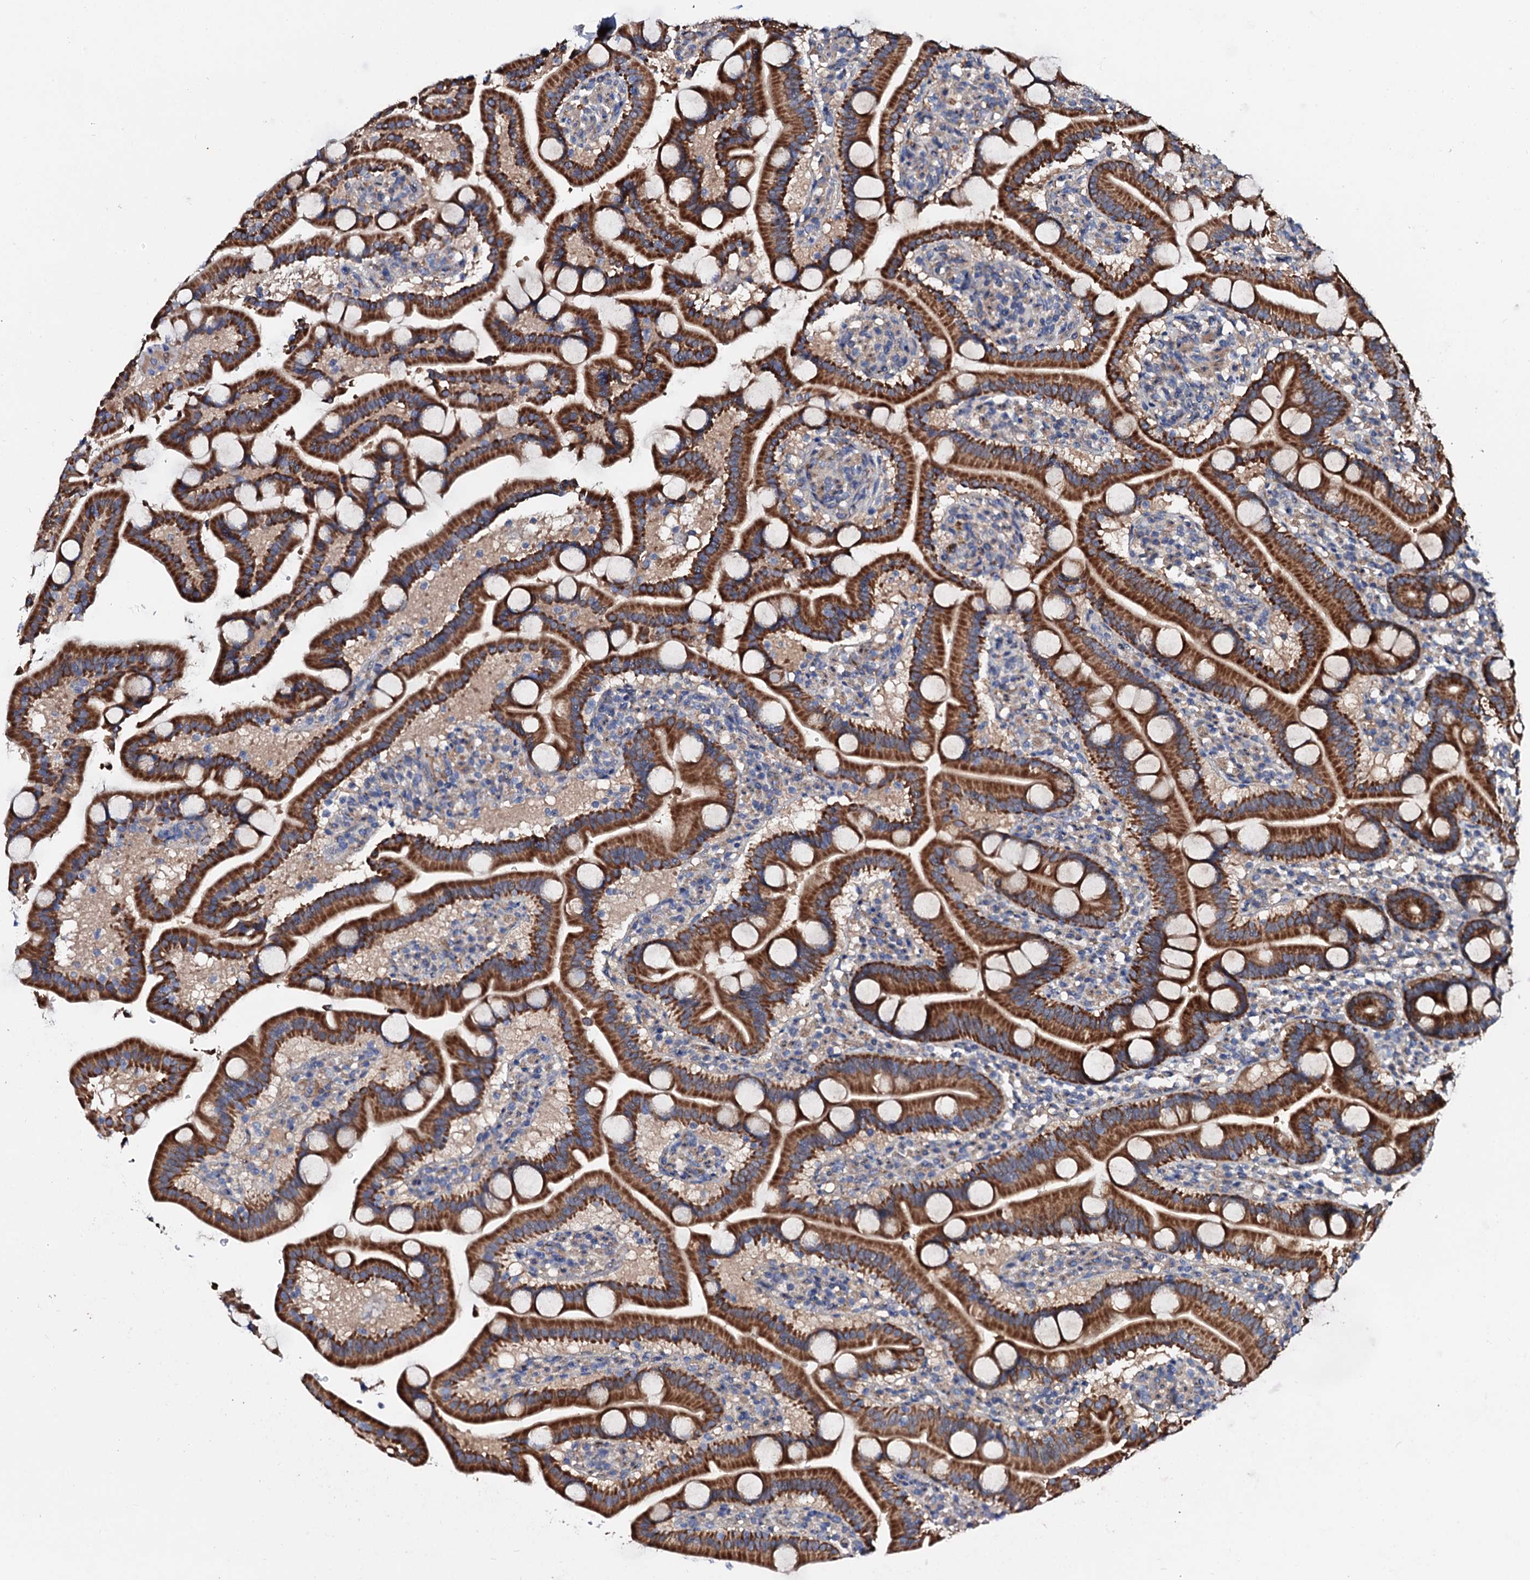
{"staining": {"intensity": "strong", "quantity": ">75%", "location": "cytoplasmic/membranous"}, "tissue": "duodenum", "cell_type": "Glandular cells", "image_type": "normal", "snomed": [{"axis": "morphology", "description": "Normal tissue, NOS"}, {"axis": "topography", "description": "Duodenum"}], "caption": "Immunohistochemical staining of unremarkable duodenum displays strong cytoplasmic/membranous protein expression in approximately >75% of glandular cells.", "gene": "FIBIN", "patient": {"sex": "male", "age": 55}}